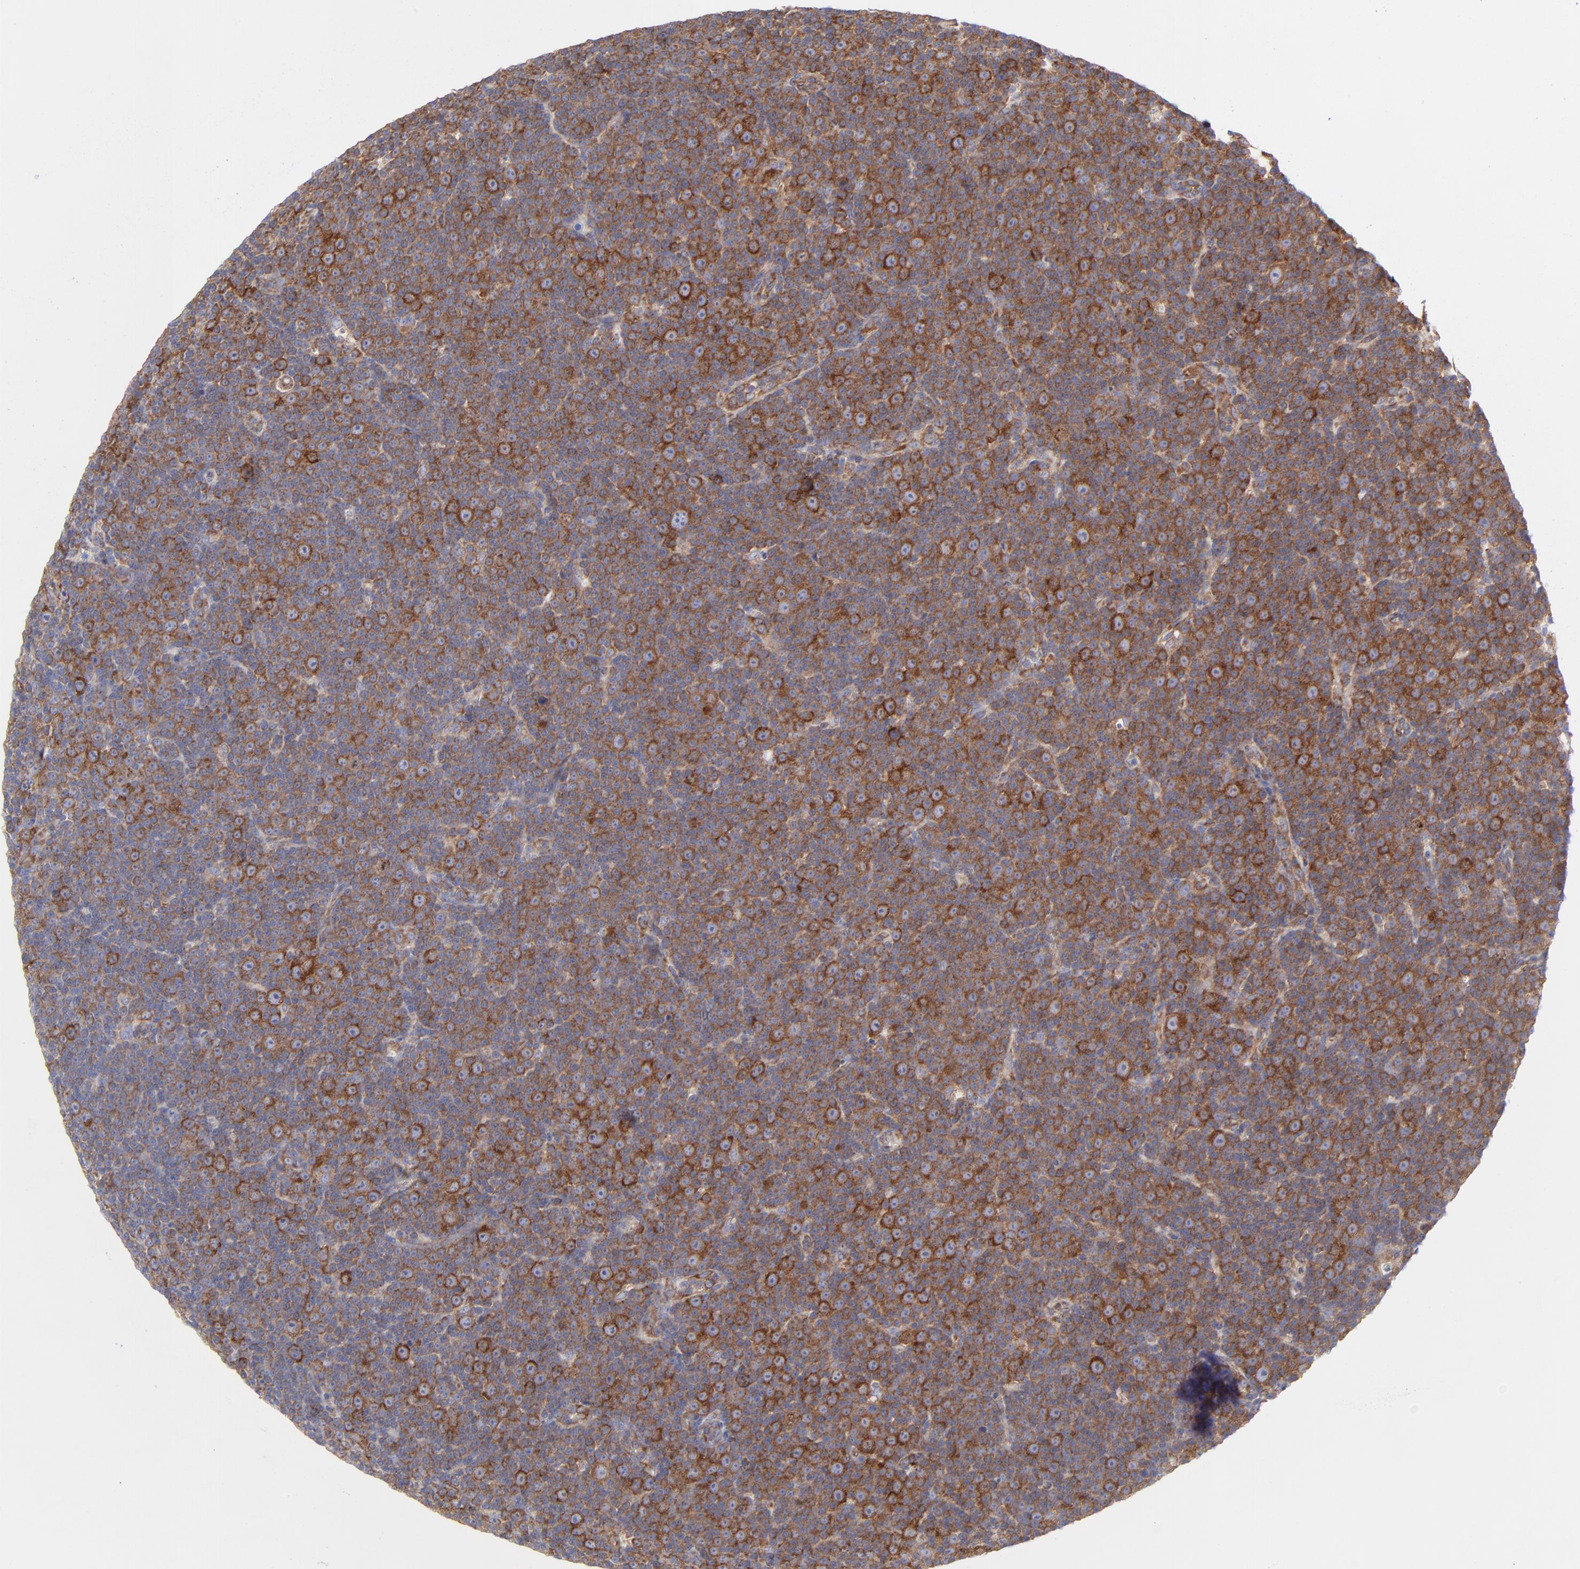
{"staining": {"intensity": "strong", "quantity": ">75%", "location": "cytoplasmic/membranous"}, "tissue": "lymphoma", "cell_type": "Tumor cells", "image_type": "cancer", "snomed": [{"axis": "morphology", "description": "Malignant lymphoma, non-Hodgkin's type, Low grade"}, {"axis": "topography", "description": "Lymph node"}], "caption": "Immunohistochemical staining of human low-grade malignant lymphoma, non-Hodgkin's type demonstrates high levels of strong cytoplasmic/membranous expression in about >75% of tumor cells.", "gene": "EIF2AK2", "patient": {"sex": "female", "age": 67}}